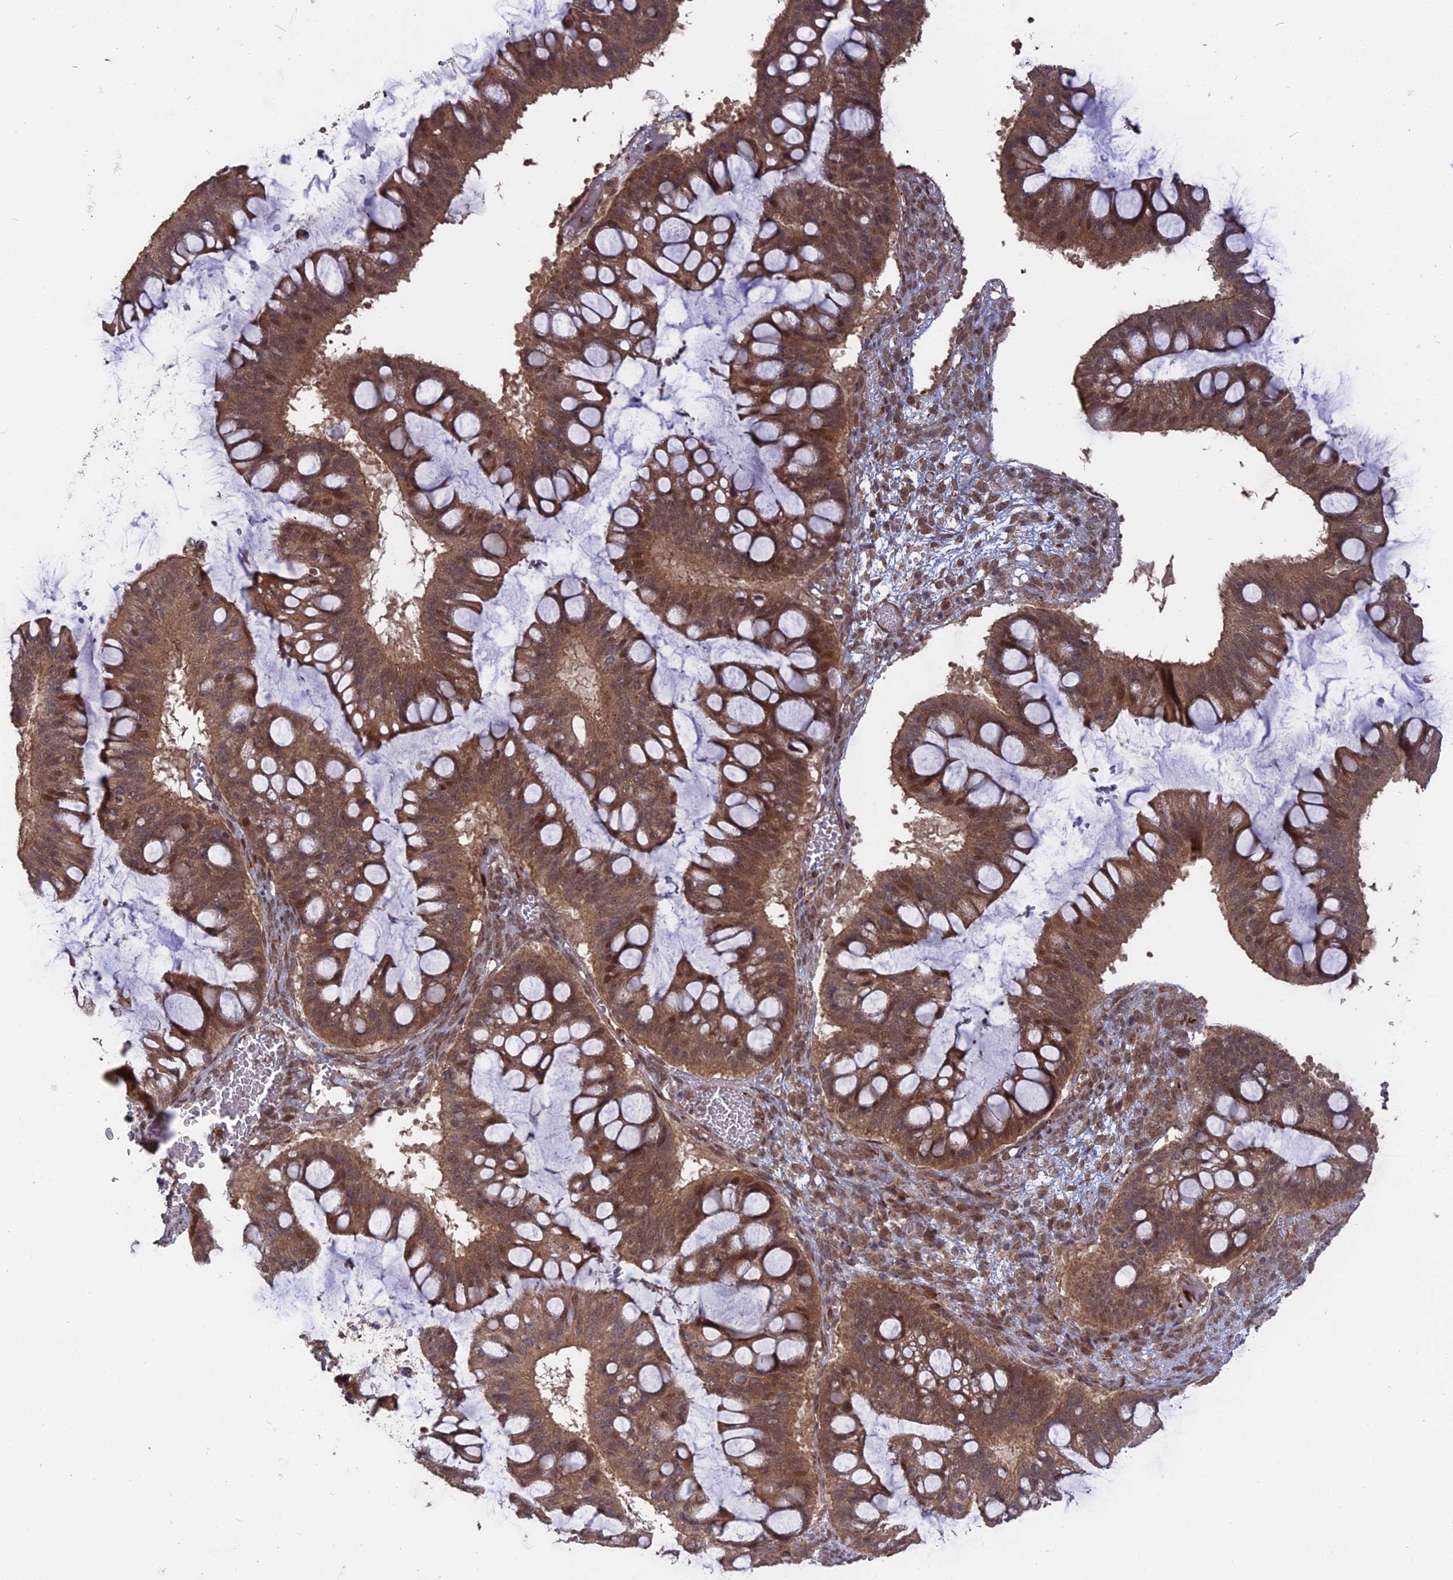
{"staining": {"intensity": "moderate", "quantity": ">75%", "location": "cytoplasmic/membranous"}, "tissue": "ovarian cancer", "cell_type": "Tumor cells", "image_type": "cancer", "snomed": [{"axis": "morphology", "description": "Cystadenocarcinoma, mucinous, NOS"}, {"axis": "topography", "description": "Ovary"}], "caption": "A photomicrograph of ovarian cancer (mucinous cystadenocarcinoma) stained for a protein displays moderate cytoplasmic/membranous brown staining in tumor cells. (DAB (3,3'-diaminobenzidine) IHC, brown staining for protein, blue staining for nuclei).", "gene": "PKIG", "patient": {"sex": "female", "age": 73}}